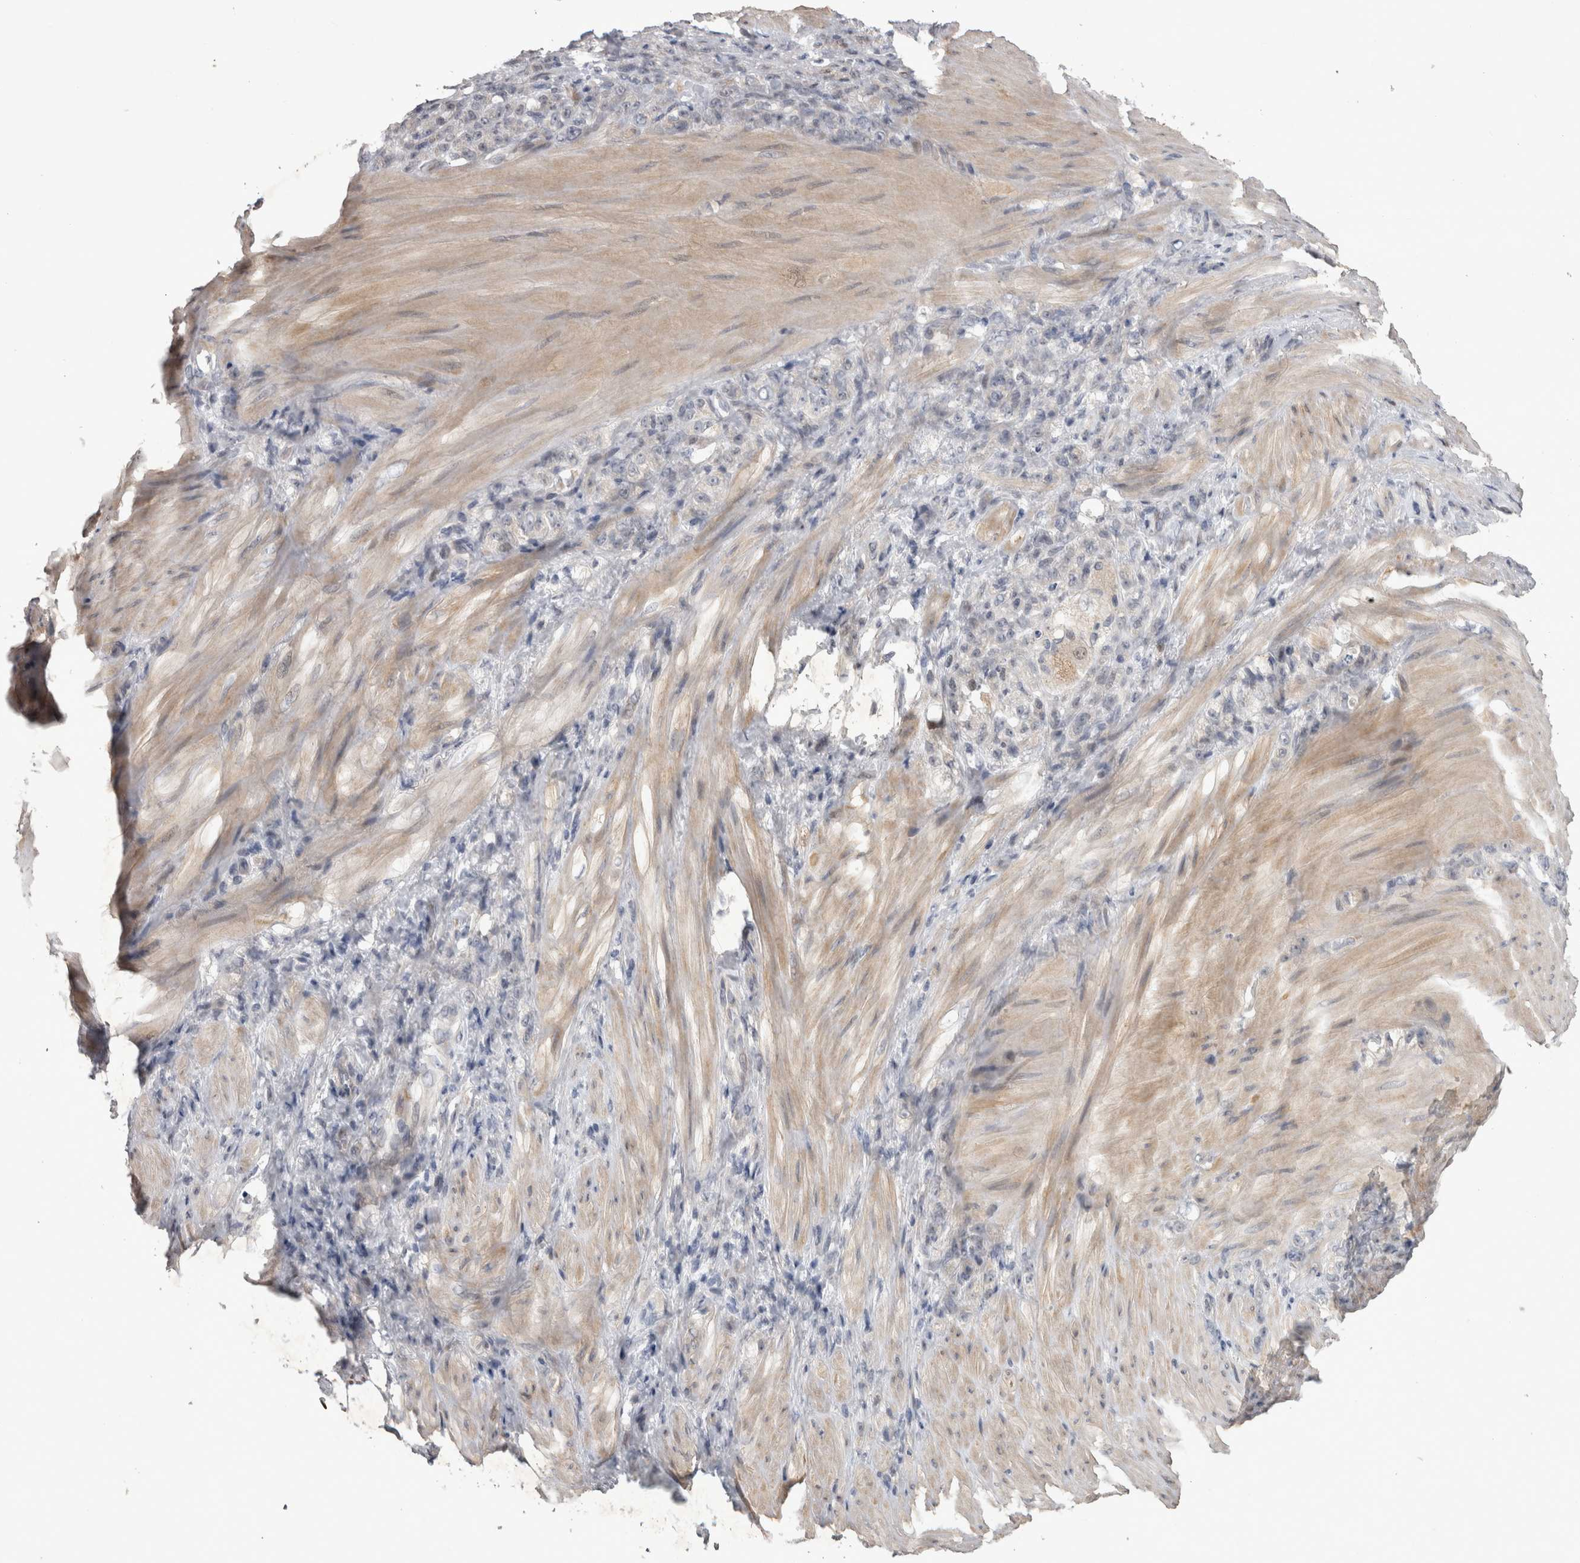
{"staining": {"intensity": "negative", "quantity": "none", "location": "none"}, "tissue": "stomach cancer", "cell_type": "Tumor cells", "image_type": "cancer", "snomed": [{"axis": "morphology", "description": "Normal tissue, NOS"}, {"axis": "morphology", "description": "Adenocarcinoma, NOS"}, {"axis": "topography", "description": "Stomach"}], "caption": "This histopathology image is of adenocarcinoma (stomach) stained with immunohistochemistry (IHC) to label a protein in brown with the nuclei are counter-stained blue. There is no expression in tumor cells.", "gene": "IFI44", "patient": {"sex": "male", "age": 82}}